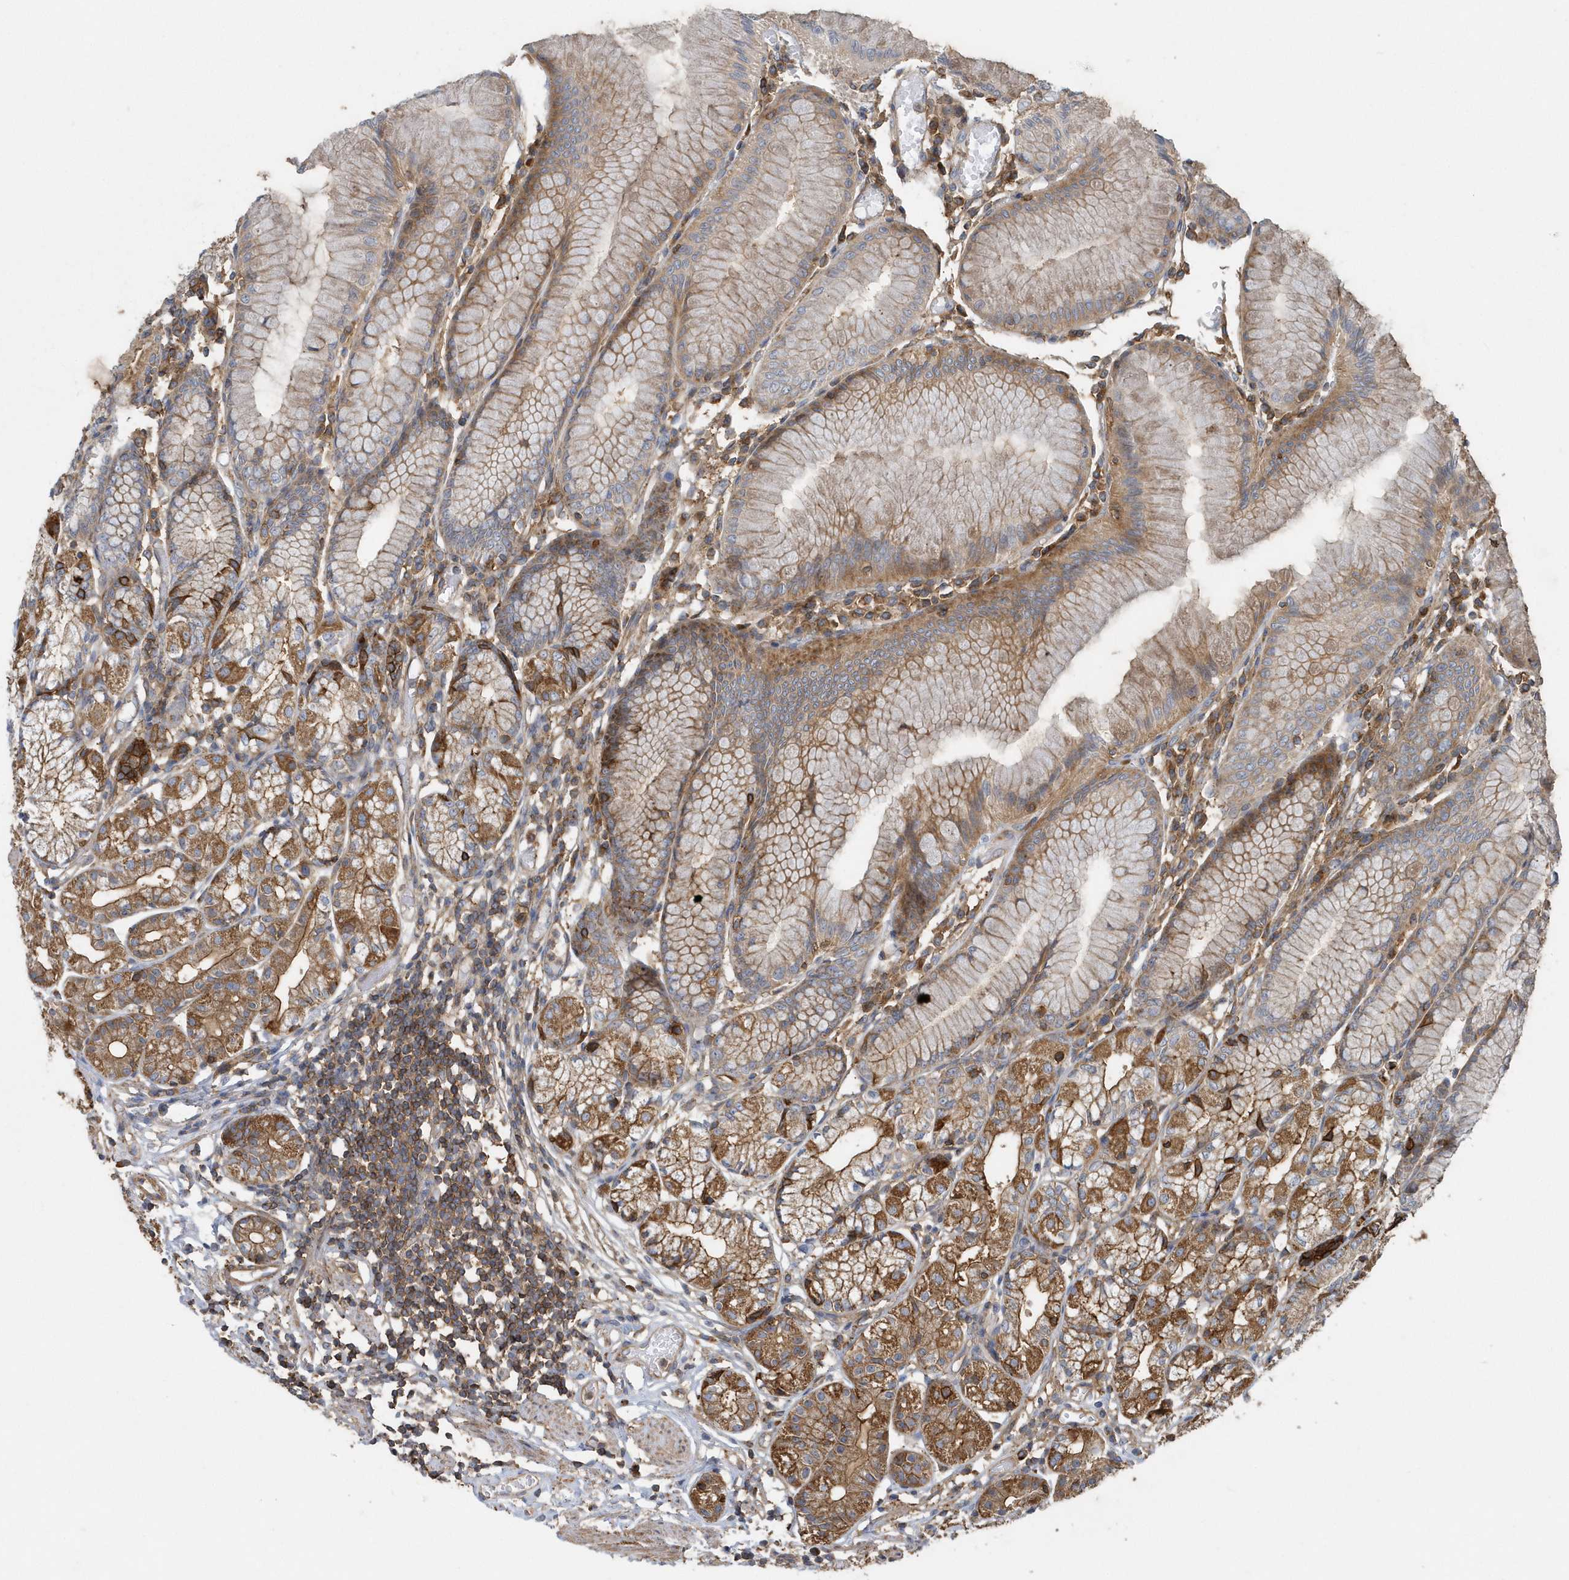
{"staining": {"intensity": "moderate", "quantity": ">75%", "location": "cytoplasmic/membranous"}, "tissue": "stomach", "cell_type": "Glandular cells", "image_type": "normal", "snomed": [{"axis": "morphology", "description": "Normal tissue, NOS"}, {"axis": "topography", "description": "Stomach"}], "caption": "About >75% of glandular cells in normal stomach display moderate cytoplasmic/membranous protein positivity as visualized by brown immunohistochemical staining.", "gene": "TRAIP", "patient": {"sex": "female", "age": 57}}